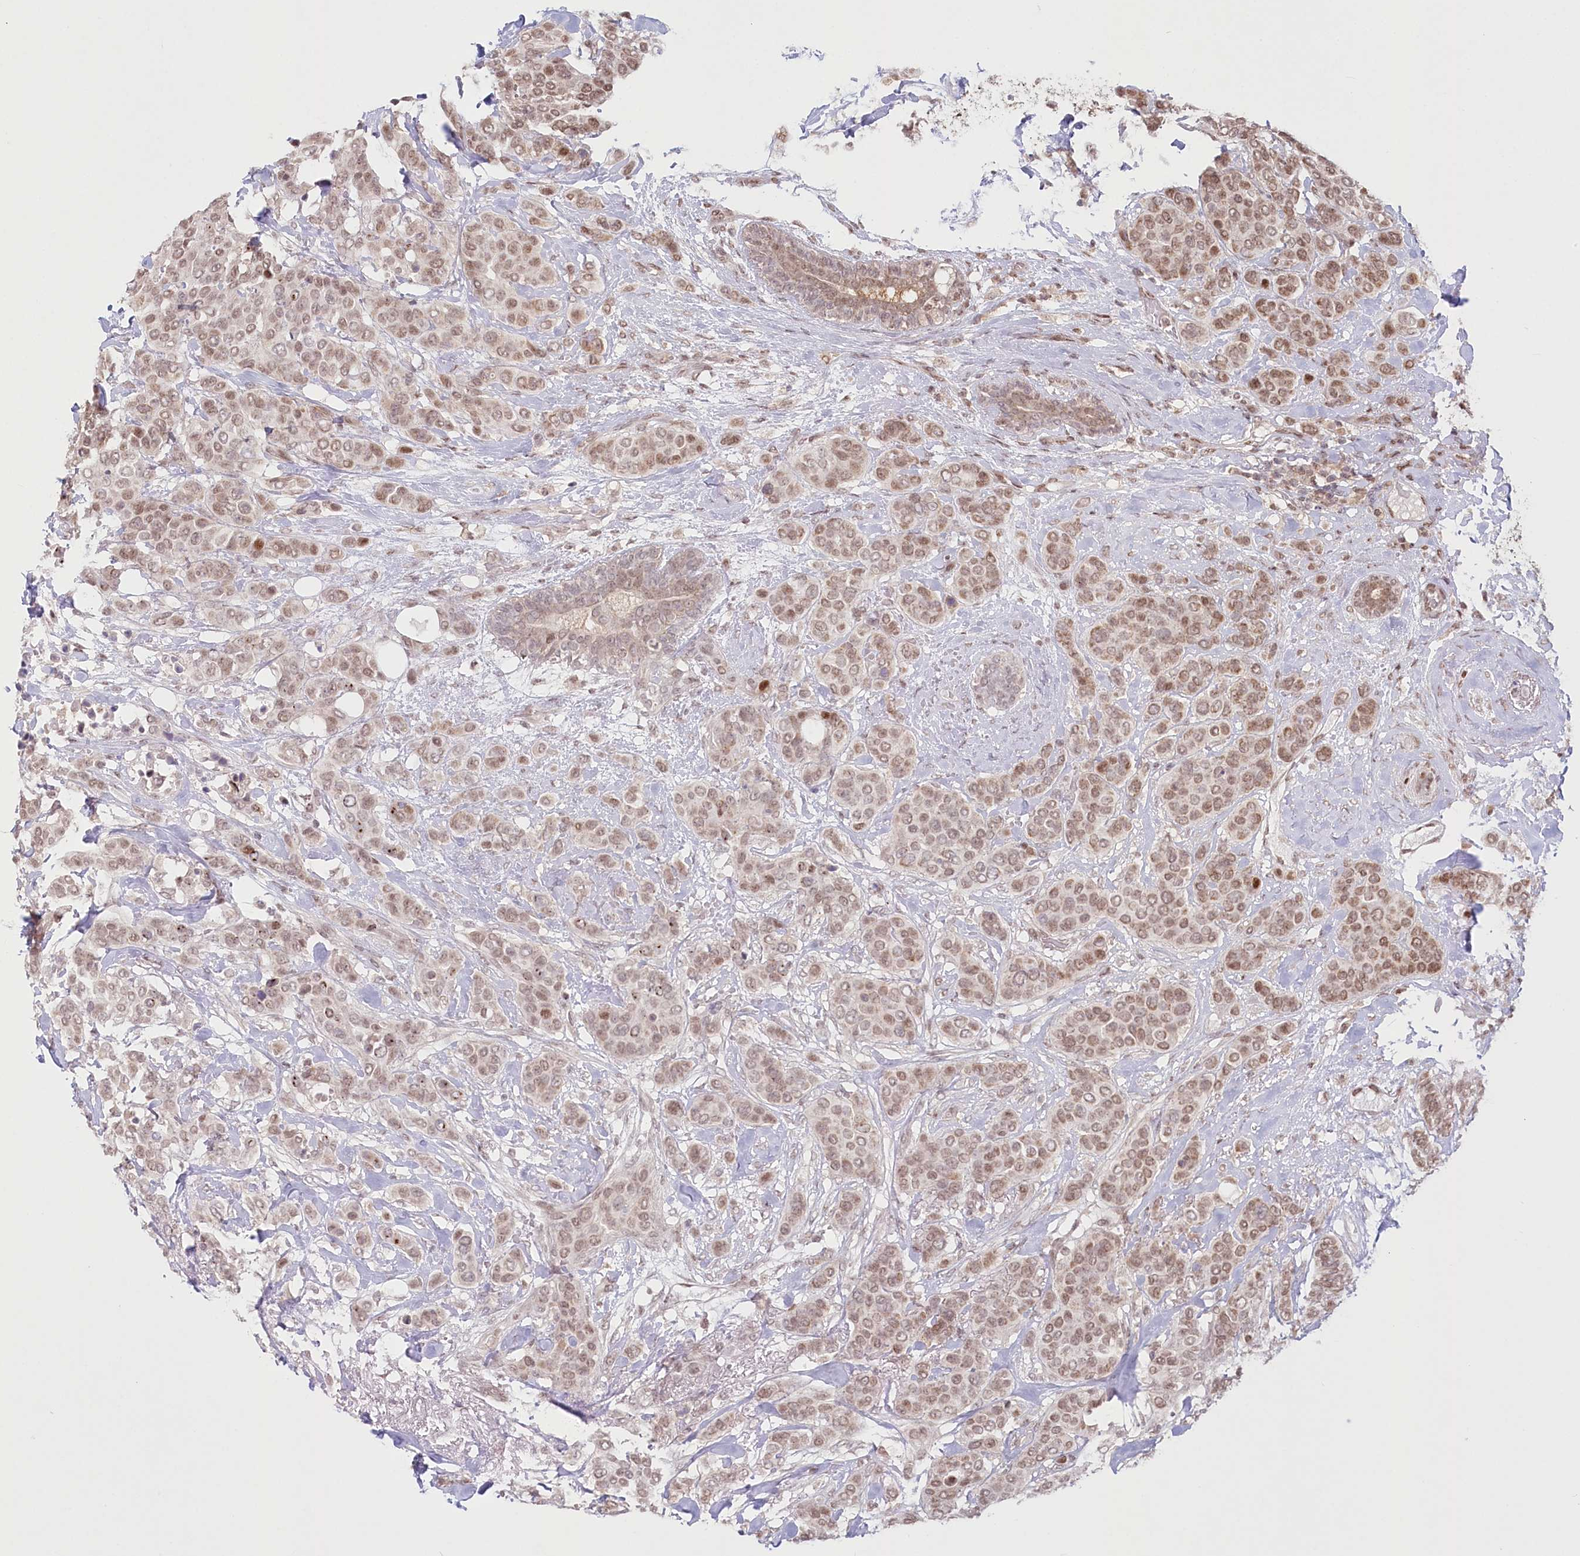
{"staining": {"intensity": "moderate", "quantity": ">75%", "location": "nuclear"}, "tissue": "breast cancer", "cell_type": "Tumor cells", "image_type": "cancer", "snomed": [{"axis": "morphology", "description": "Lobular carcinoma"}, {"axis": "topography", "description": "Breast"}], "caption": "Immunohistochemistry (IHC) histopathology image of neoplastic tissue: human breast lobular carcinoma stained using IHC demonstrates medium levels of moderate protein expression localized specifically in the nuclear of tumor cells, appearing as a nuclear brown color.", "gene": "PYURF", "patient": {"sex": "female", "age": 51}}